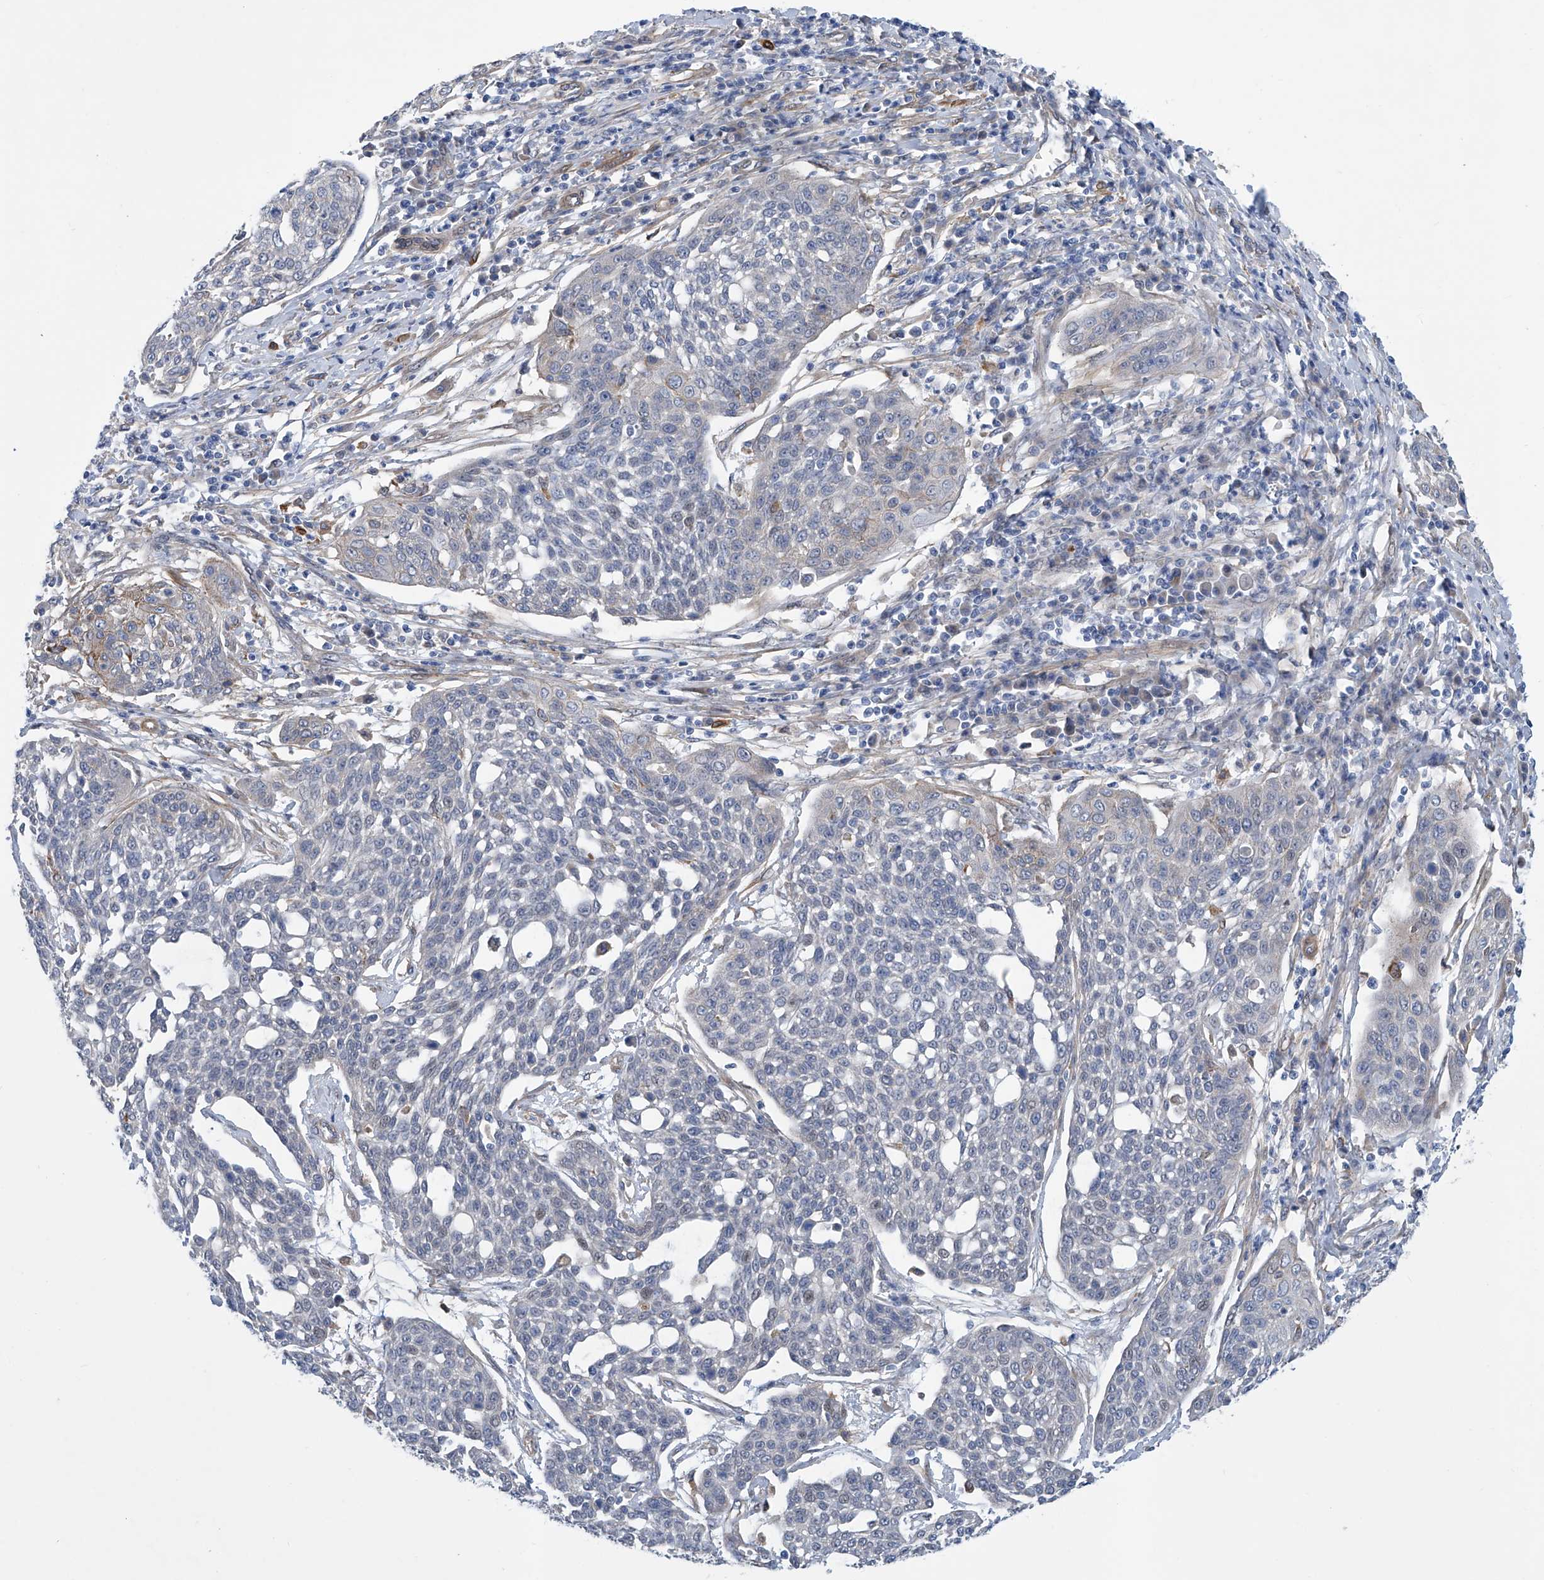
{"staining": {"intensity": "negative", "quantity": "none", "location": "none"}, "tissue": "cervical cancer", "cell_type": "Tumor cells", "image_type": "cancer", "snomed": [{"axis": "morphology", "description": "Squamous cell carcinoma, NOS"}, {"axis": "topography", "description": "Cervix"}], "caption": "Cervical cancer (squamous cell carcinoma) was stained to show a protein in brown. There is no significant positivity in tumor cells.", "gene": "TNN", "patient": {"sex": "female", "age": 34}}